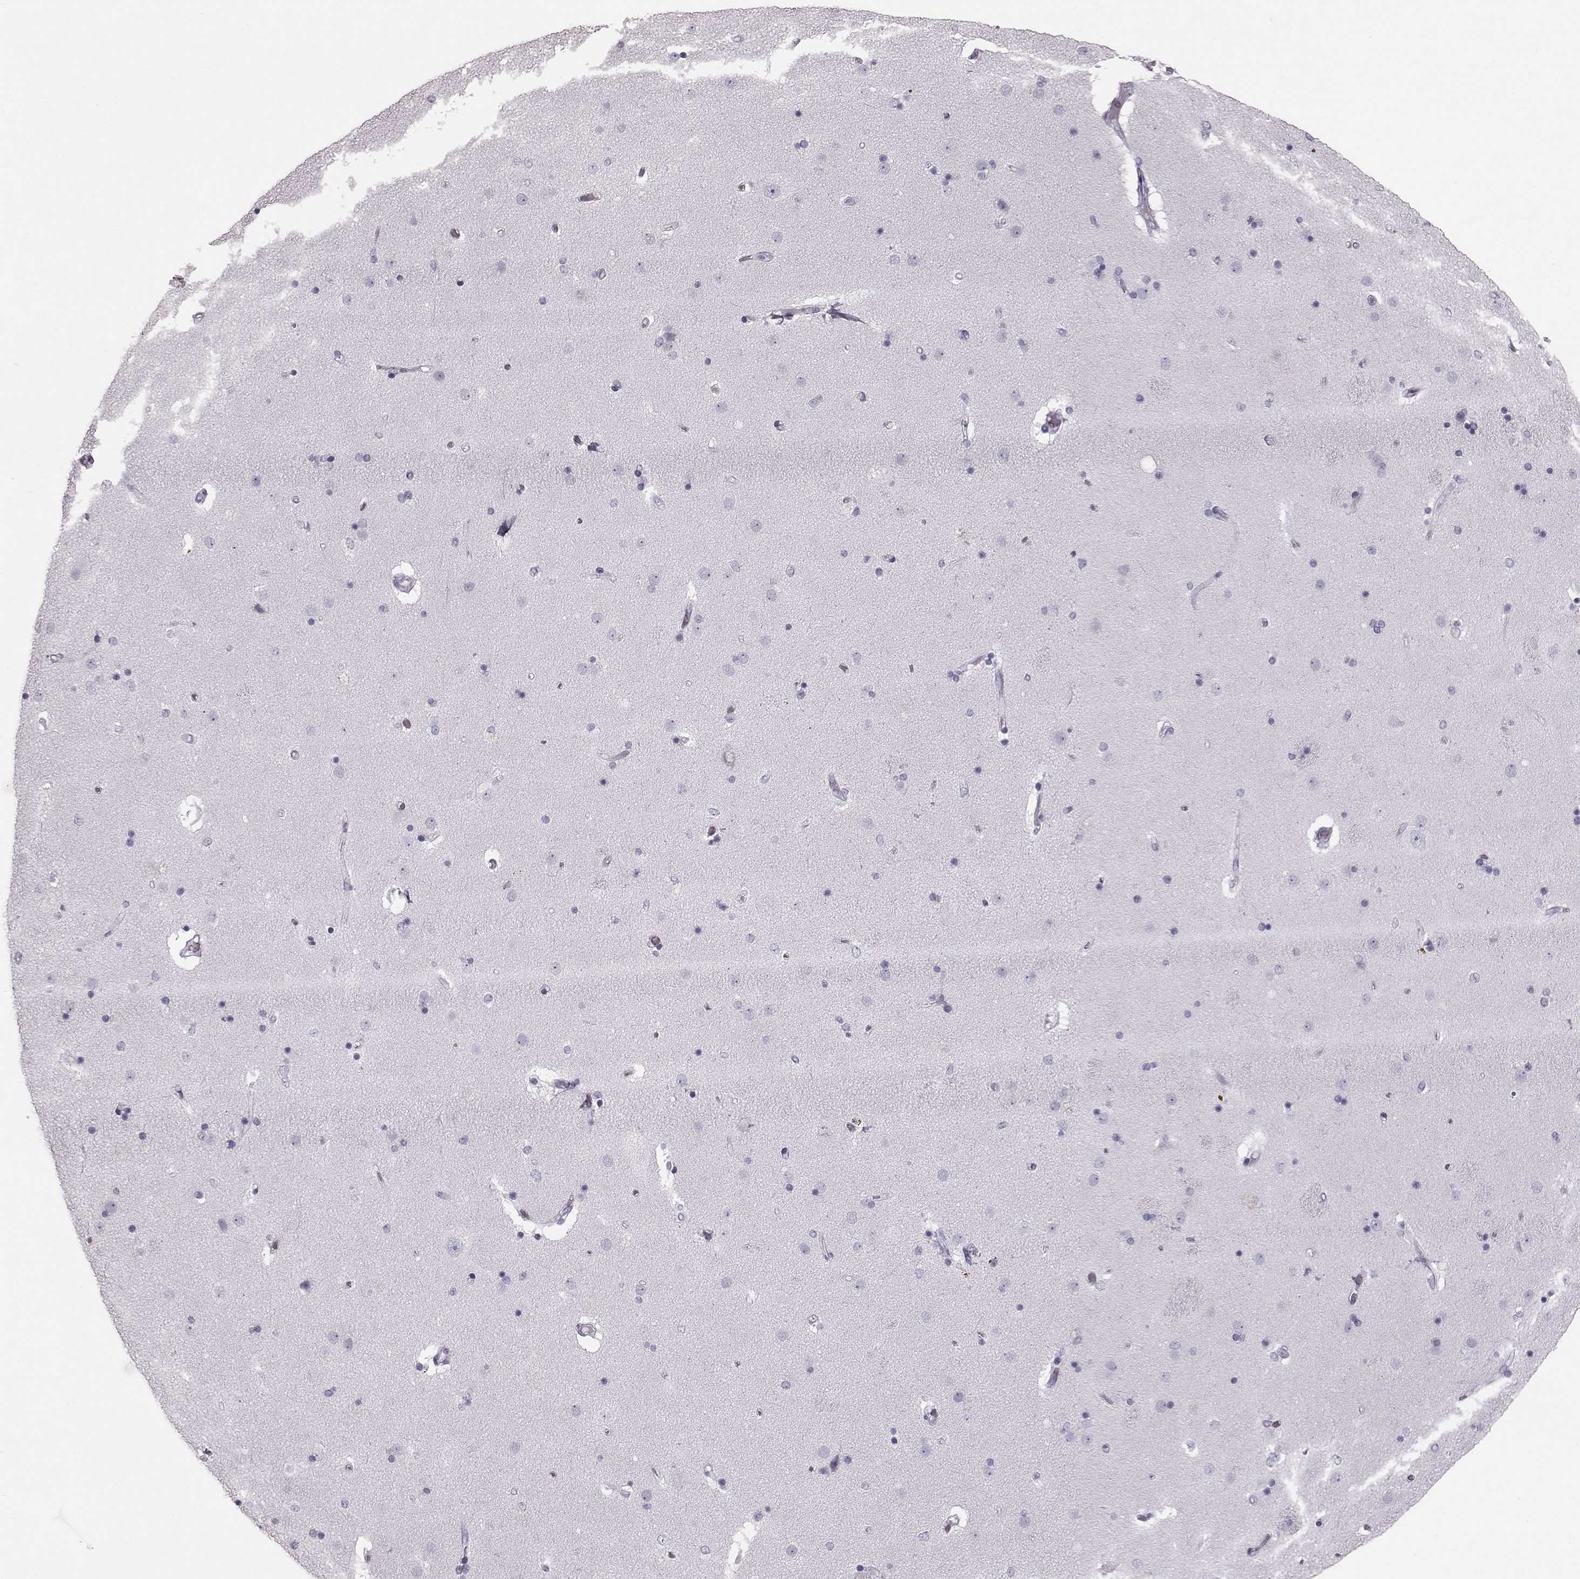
{"staining": {"intensity": "negative", "quantity": "none", "location": "none"}, "tissue": "caudate", "cell_type": "Glial cells", "image_type": "normal", "snomed": [{"axis": "morphology", "description": "Normal tissue, NOS"}, {"axis": "topography", "description": "Lateral ventricle wall"}], "caption": "Image shows no significant protein positivity in glial cells of benign caudate. The staining was performed using DAB (3,3'-diaminobenzidine) to visualize the protein expression in brown, while the nuclei were stained in blue with hematoxylin (Magnification: 20x).", "gene": "TCHHL1", "patient": {"sex": "female", "age": 71}}